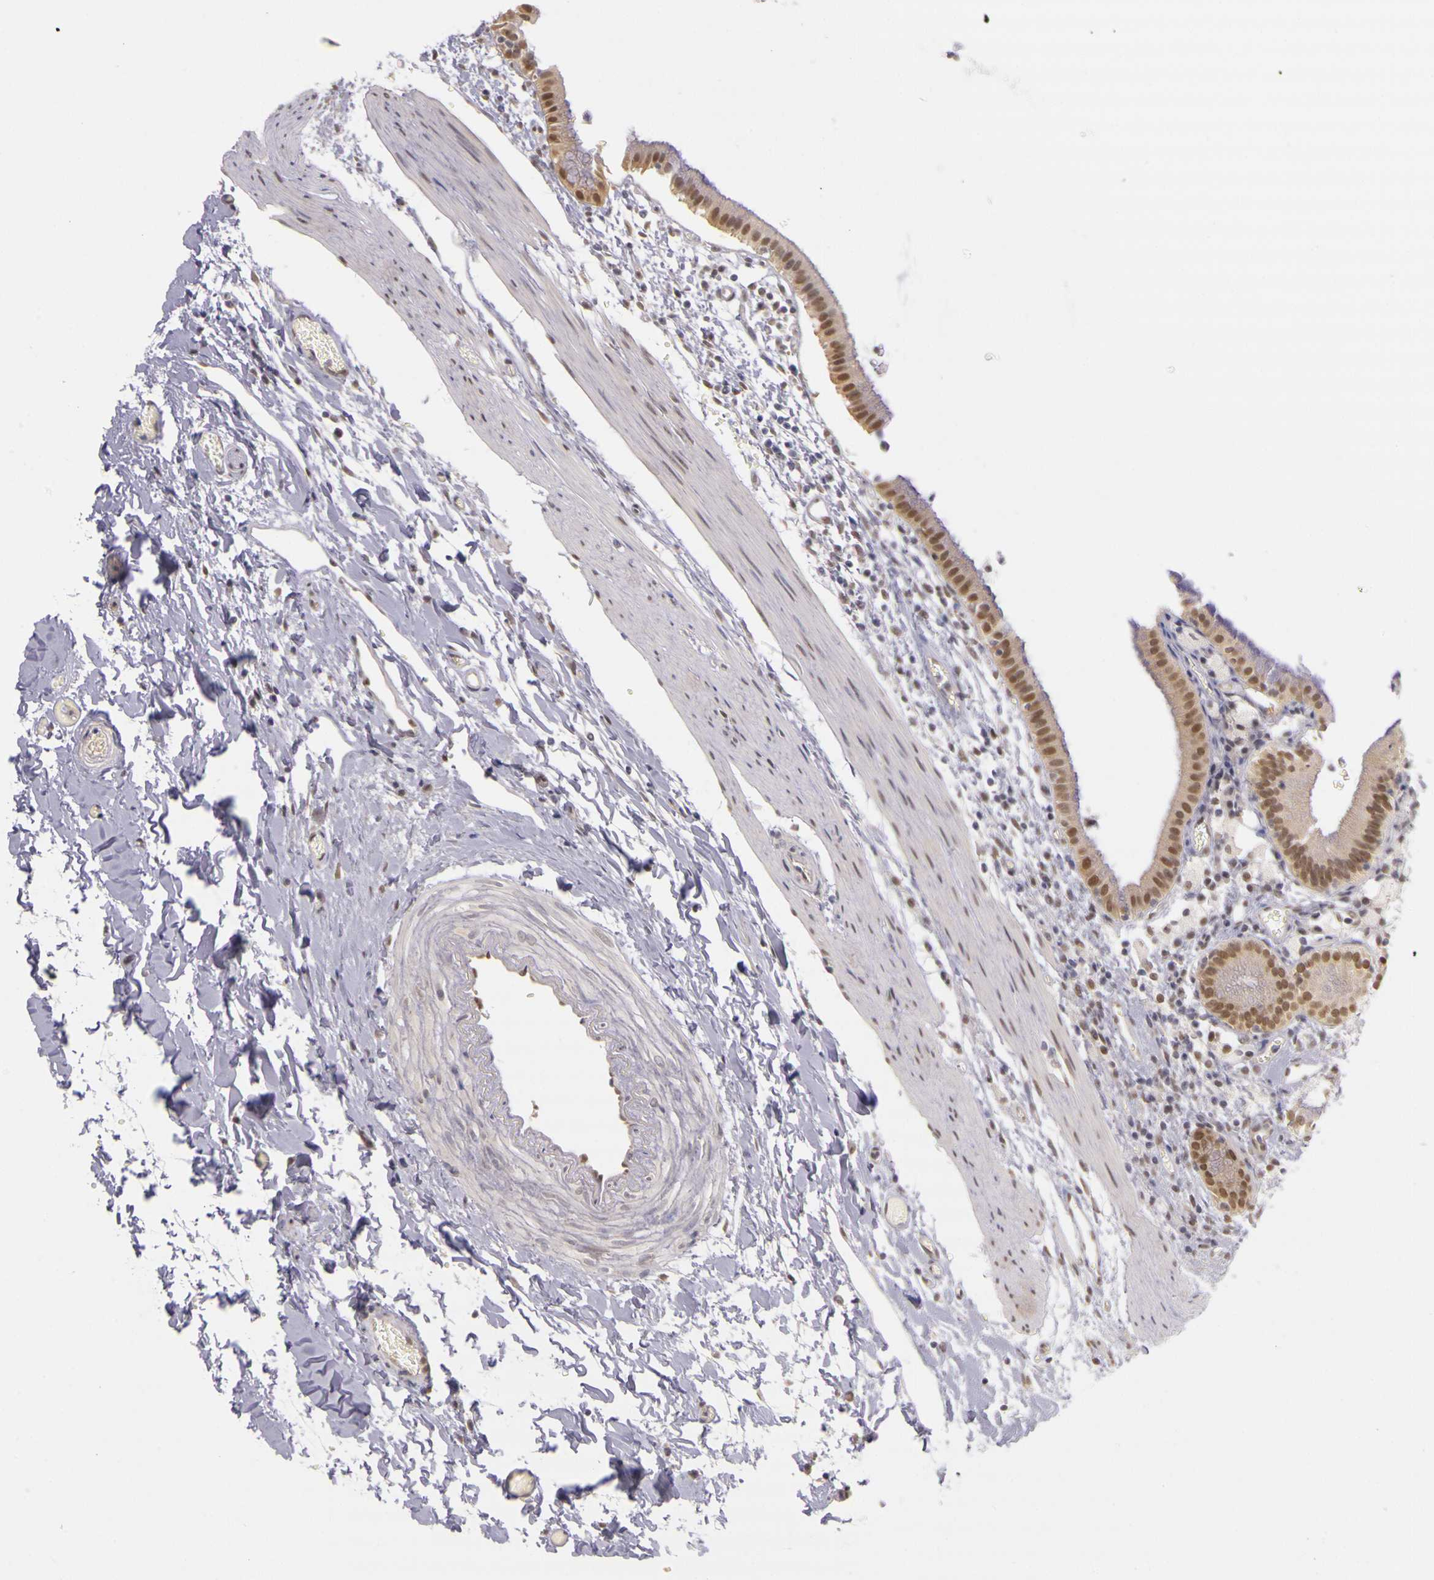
{"staining": {"intensity": "moderate", "quantity": ">75%", "location": "nuclear"}, "tissue": "gallbladder", "cell_type": "Glandular cells", "image_type": "normal", "snomed": [{"axis": "morphology", "description": "Normal tissue, NOS"}, {"axis": "topography", "description": "Gallbladder"}], "caption": "Immunohistochemistry photomicrograph of unremarkable gallbladder stained for a protein (brown), which displays medium levels of moderate nuclear positivity in approximately >75% of glandular cells.", "gene": "WDR13", "patient": {"sex": "female", "age": 48}}